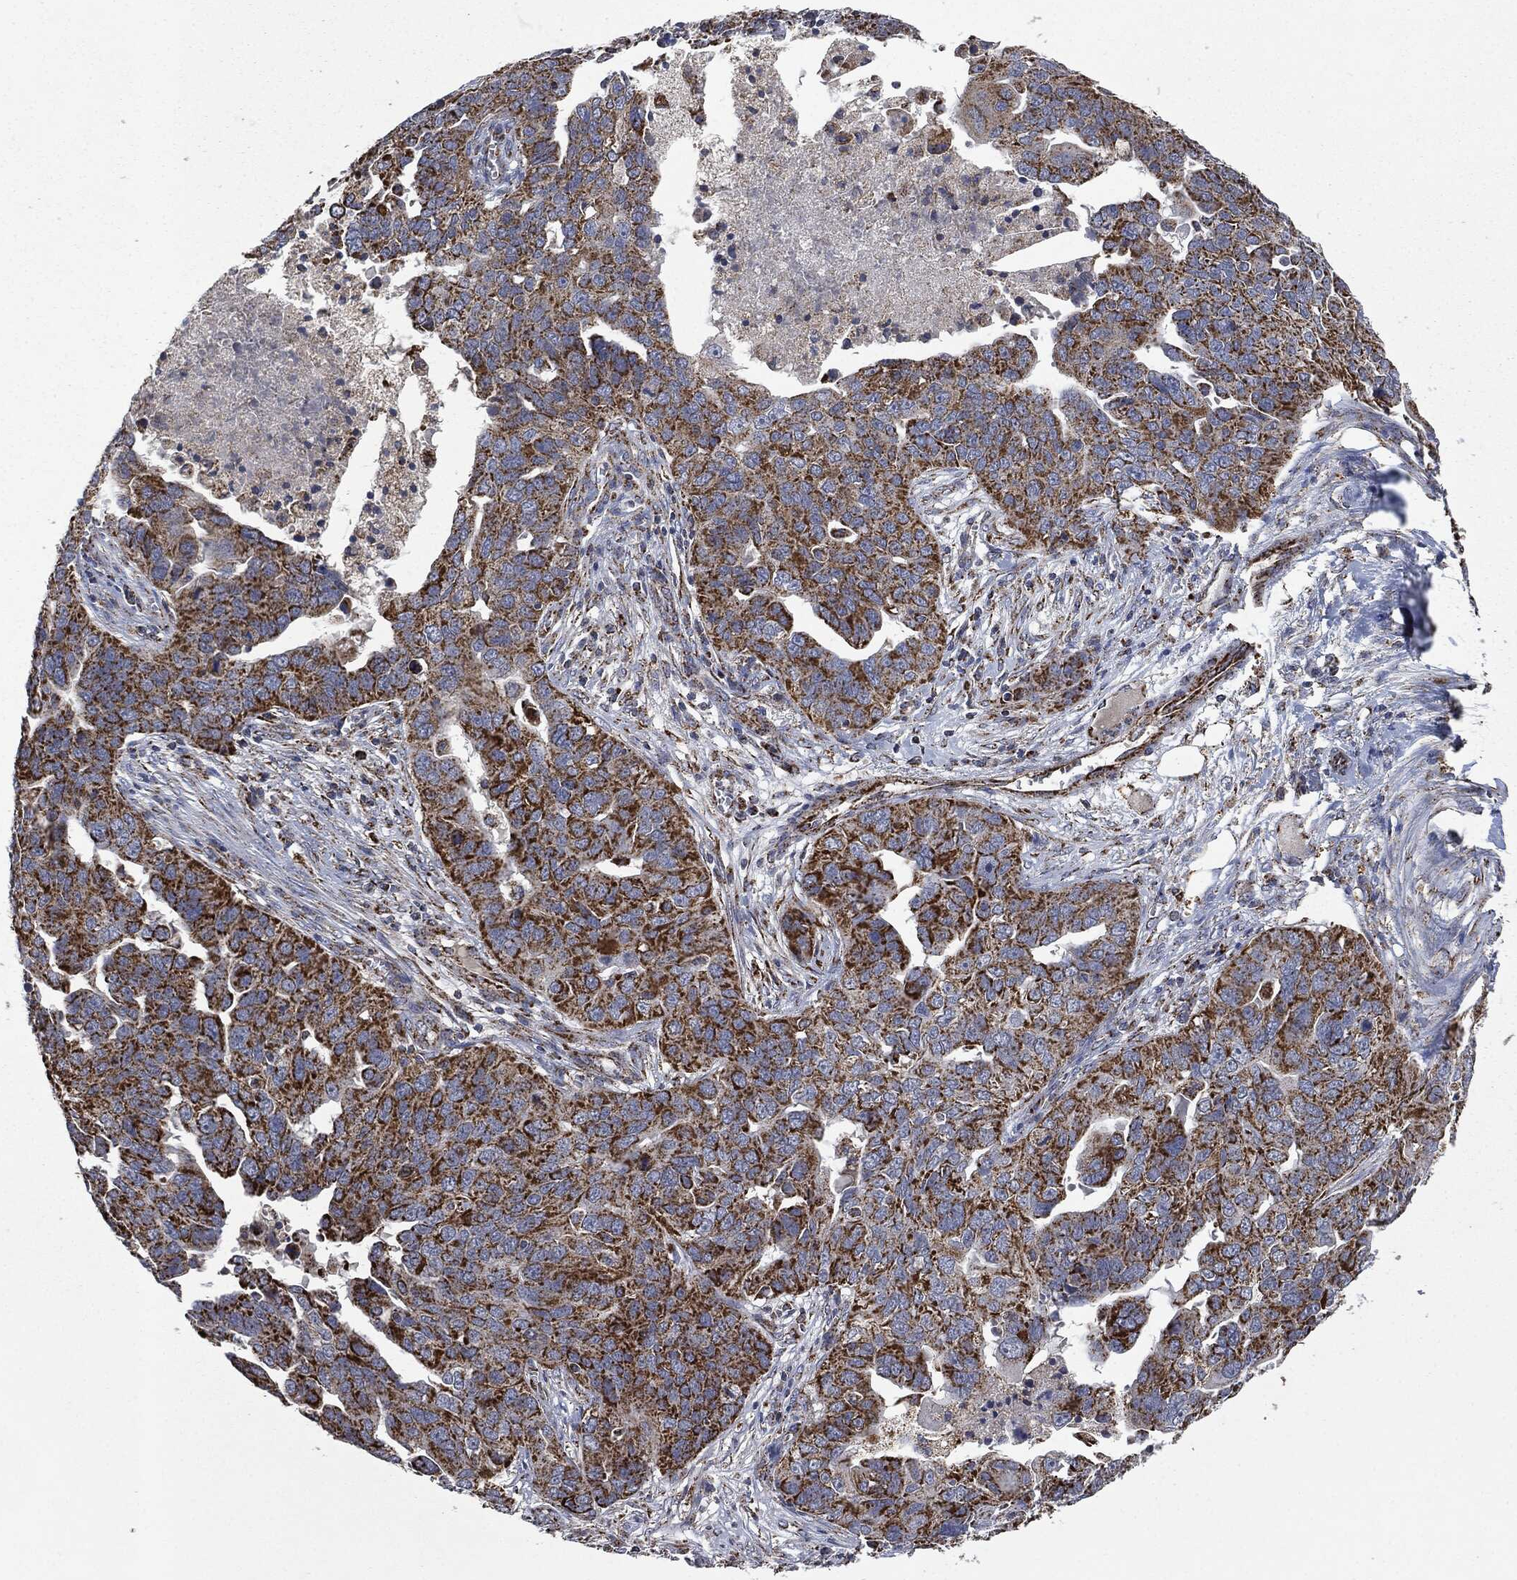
{"staining": {"intensity": "strong", "quantity": ">75%", "location": "cytoplasmic/membranous"}, "tissue": "ovarian cancer", "cell_type": "Tumor cells", "image_type": "cancer", "snomed": [{"axis": "morphology", "description": "Carcinoma, endometroid"}, {"axis": "topography", "description": "Soft tissue"}, {"axis": "topography", "description": "Ovary"}], "caption": "Ovarian cancer (endometroid carcinoma) stained with immunohistochemistry reveals strong cytoplasmic/membranous staining in approximately >75% of tumor cells.", "gene": "RYK", "patient": {"sex": "female", "age": 52}}